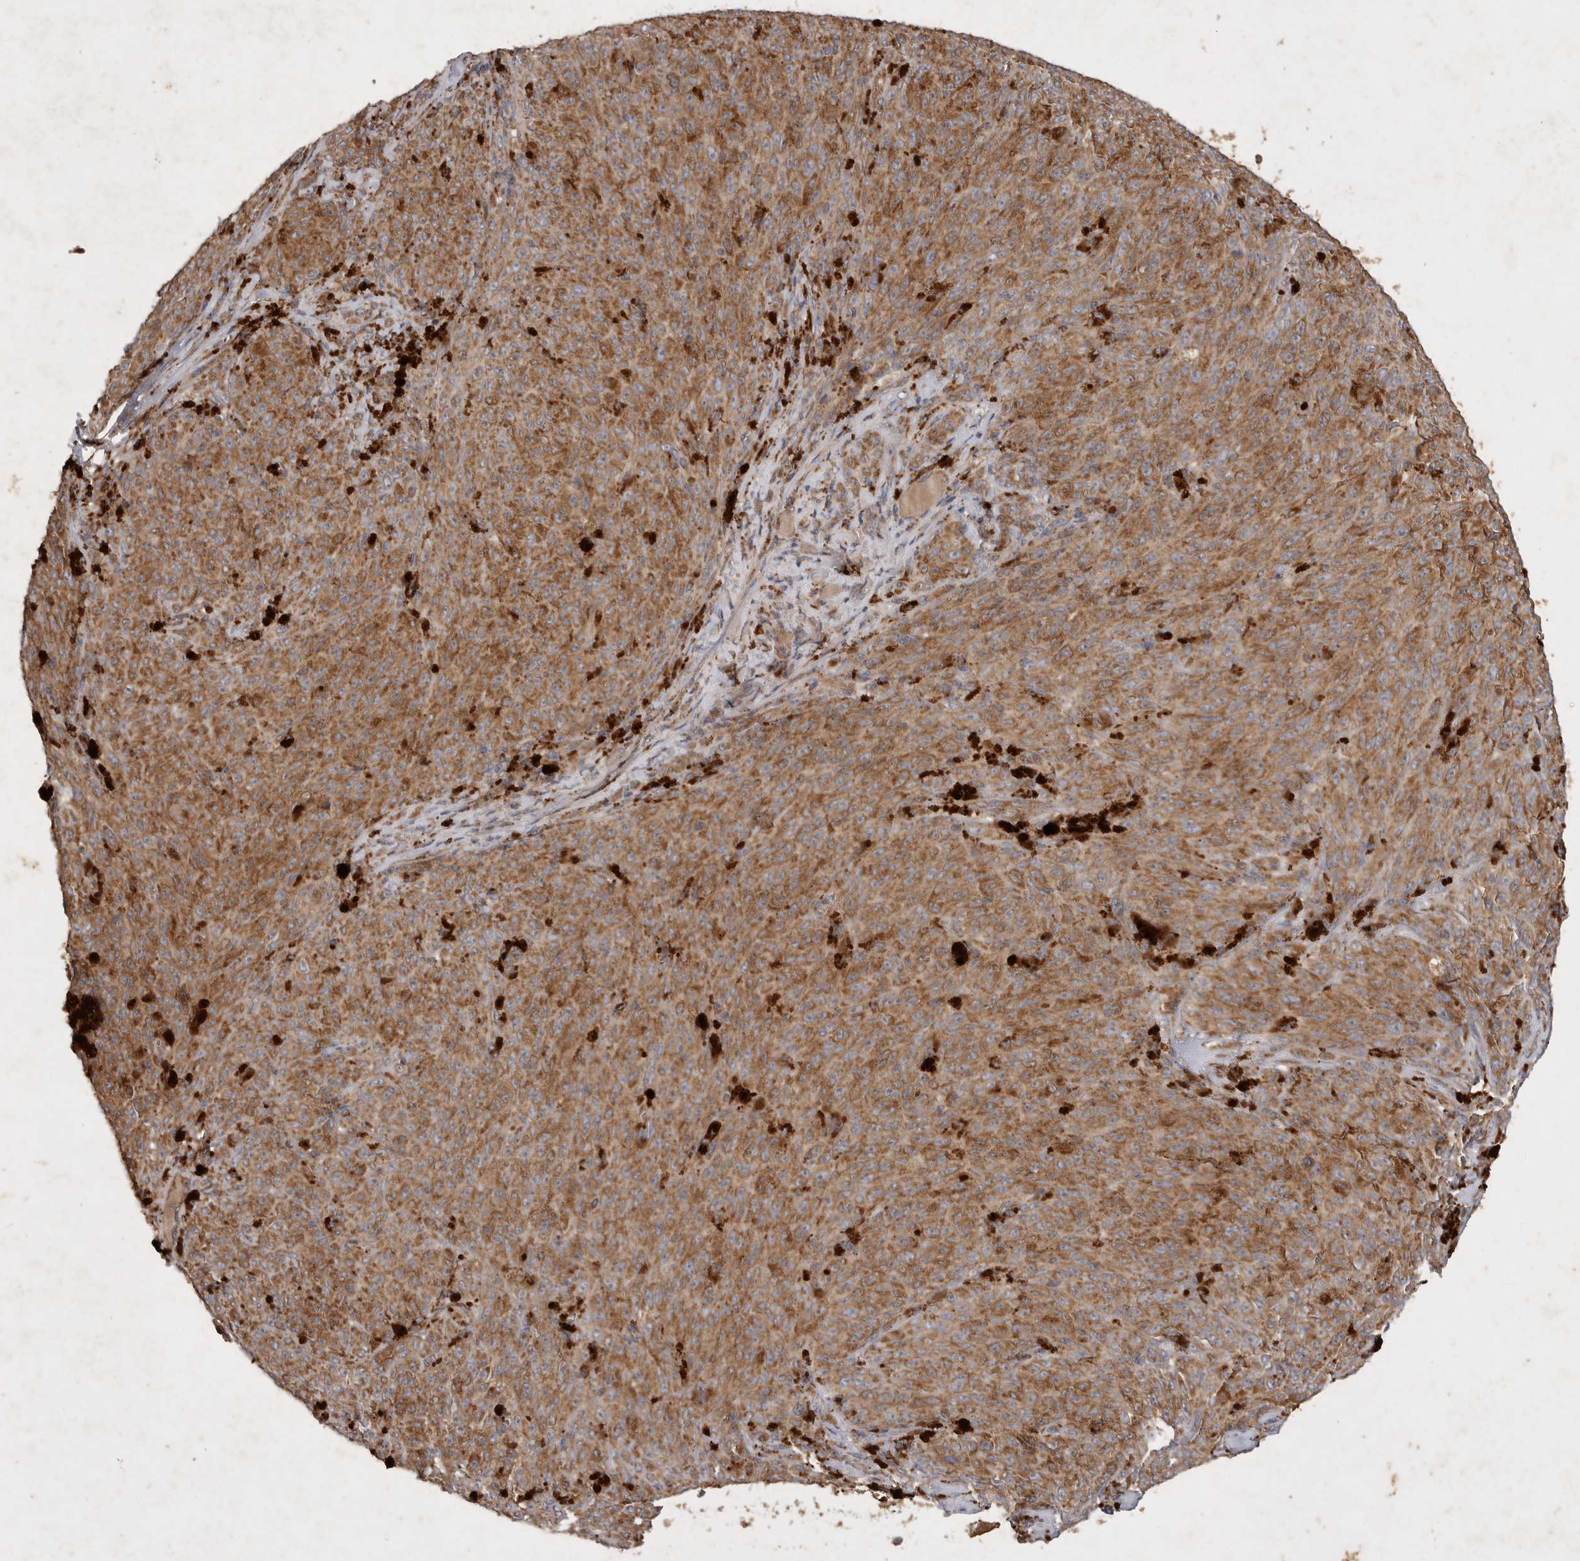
{"staining": {"intensity": "moderate", "quantity": ">75%", "location": "cytoplasmic/membranous"}, "tissue": "melanoma", "cell_type": "Tumor cells", "image_type": "cancer", "snomed": [{"axis": "morphology", "description": "Malignant melanoma, NOS"}, {"axis": "topography", "description": "Skin"}], "caption": "Melanoma was stained to show a protein in brown. There is medium levels of moderate cytoplasmic/membranous staining in approximately >75% of tumor cells. (Brightfield microscopy of DAB IHC at high magnification).", "gene": "MRPL41", "patient": {"sex": "female", "age": 82}}